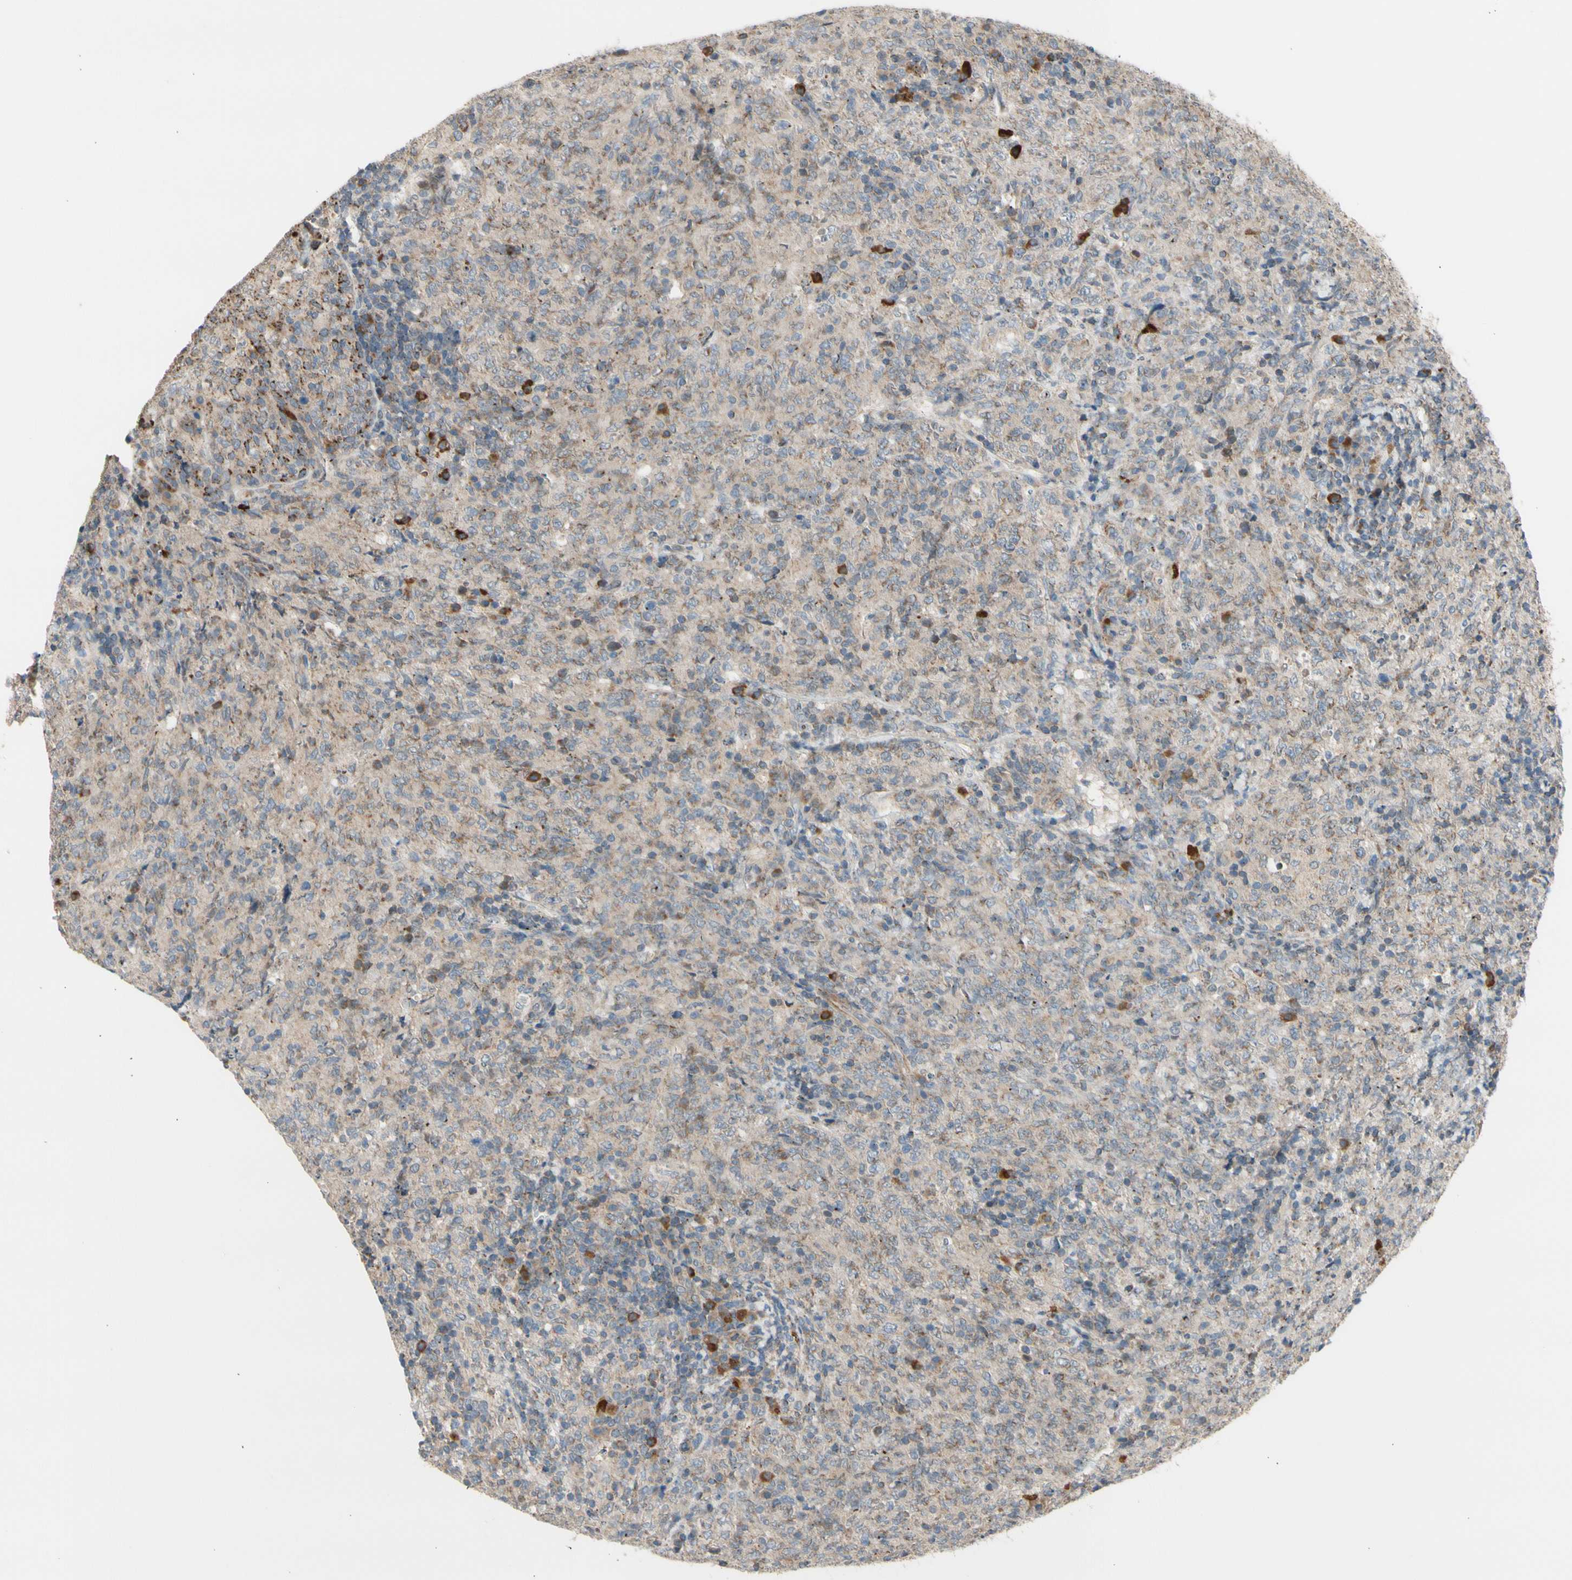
{"staining": {"intensity": "weak", "quantity": "25%-75%", "location": "cytoplasmic/membranous"}, "tissue": "lymphoma", "cell_type": "Tumor cells", "image_type": "cancer", "snomed": [{"axis": "morphology", "description": "Malignant lymphoma, non-Hodgkin's type, High grade"}, {"axis": "topography", "description": "Tonsil"}], "caption": "Immunohistochemistry (IHC) of human malignant lymphoma, non-Hodgkin's type (high-grade) demonstrates low levels of weak cytoplasmic/membranous expression in about 25%-75% of tumor cells. (DAB IHC, brown staining for protein, blue staining for nuclei).", "gene": "GALNT5", "patient": {"sex": "female", "age": 36}}